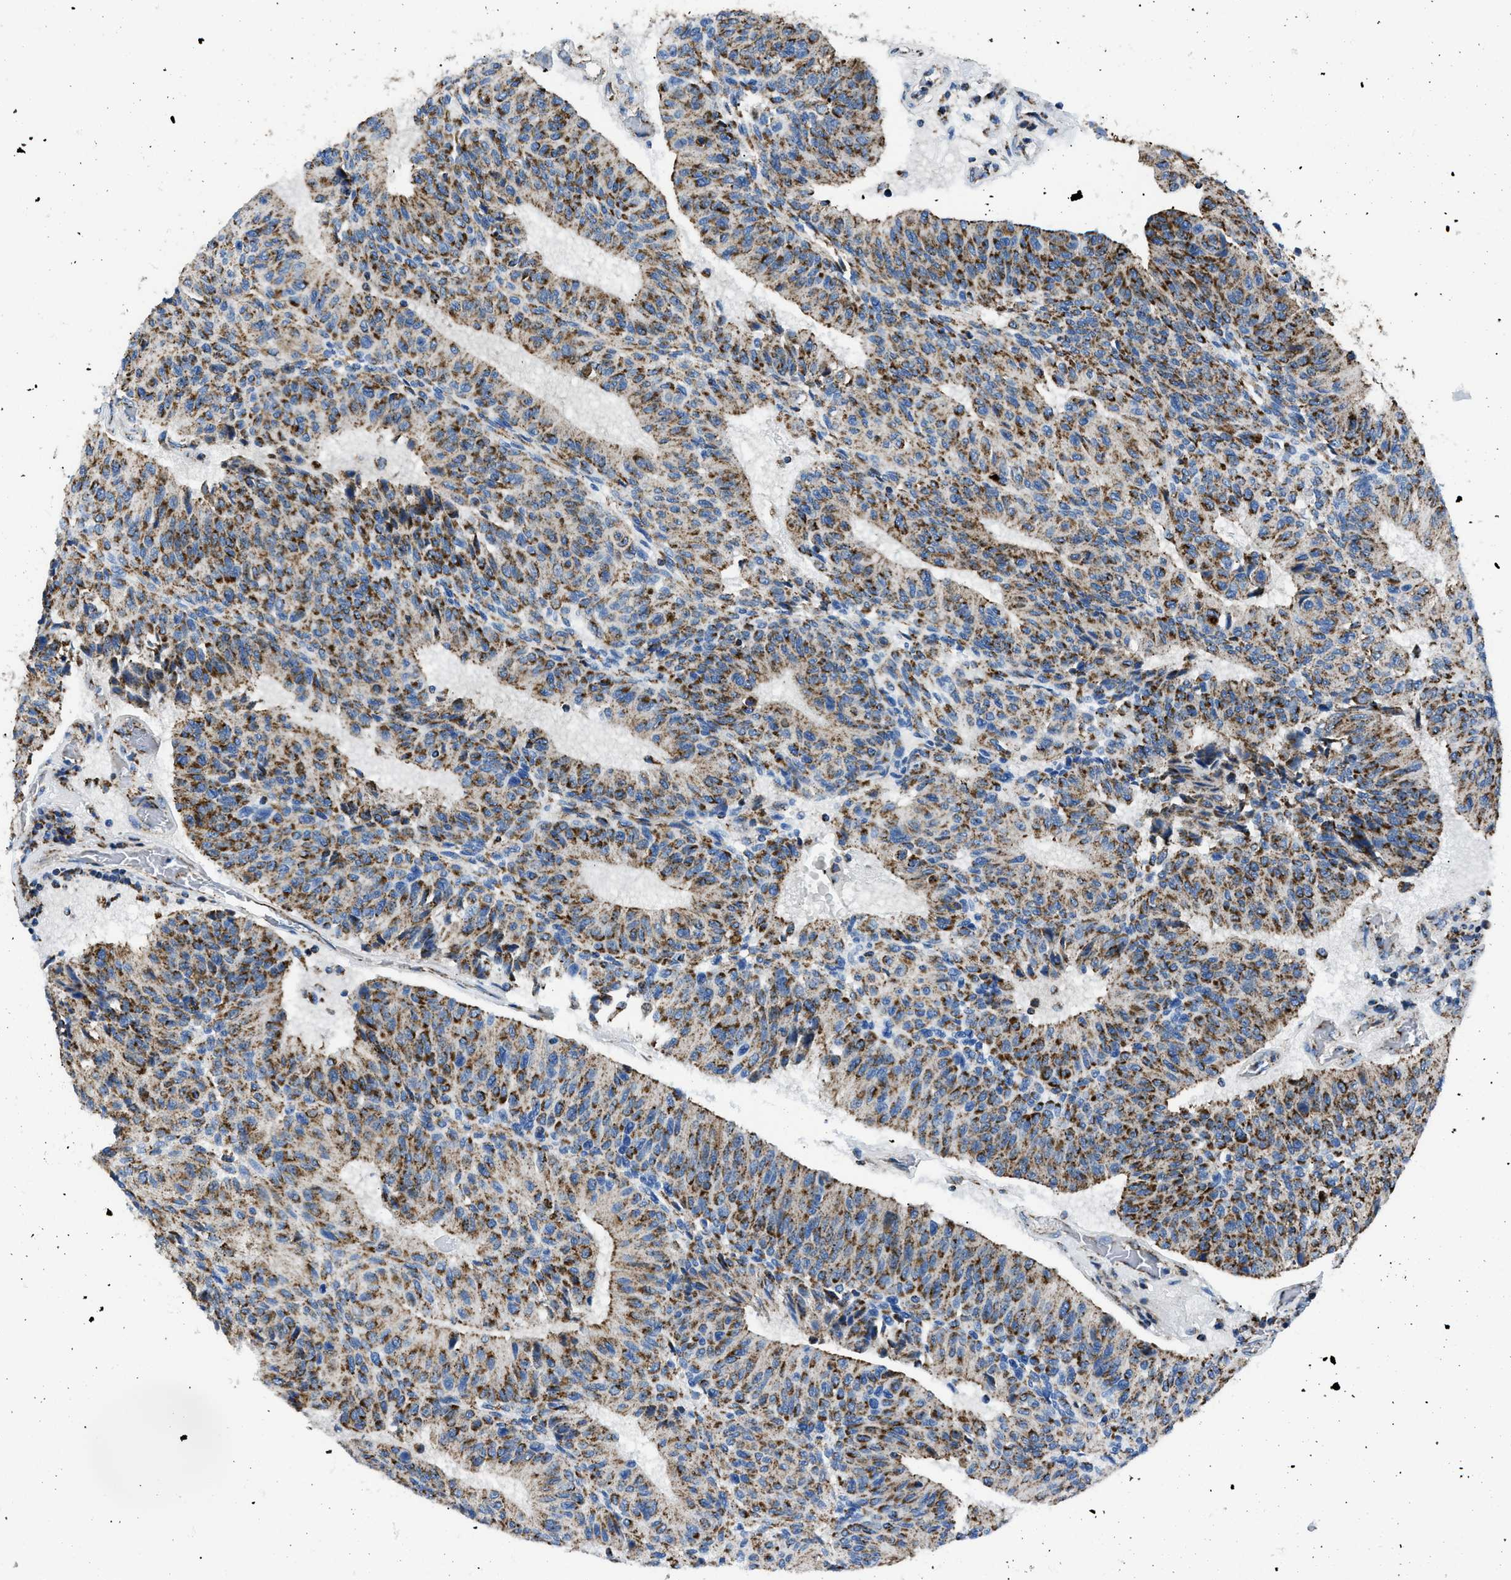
{"staining": {"intensity": "moderate", "quantity": ">75%", "location": "cytoplasmic/membranous"}, "tissue": "urothelial cancer", "cell_type": "Tumor cells", "image_type": "cancer", "snomed": [{"axis": "morphology", "description": "Urothelial carcinoma, High grade"}, {"axis": "topography", "description": "Urinary bladder"}], "caption": "Immunohistochemistry of urothelial cancer displays medium levels of moderate cytoplasmic/membranous staining in approximately >75% of tumor cells. (brown staining indicates protein expression, while blue staining denotes nuclei).", "gene": "PHB2", "patient": {"sex": "male", "age": 66}}